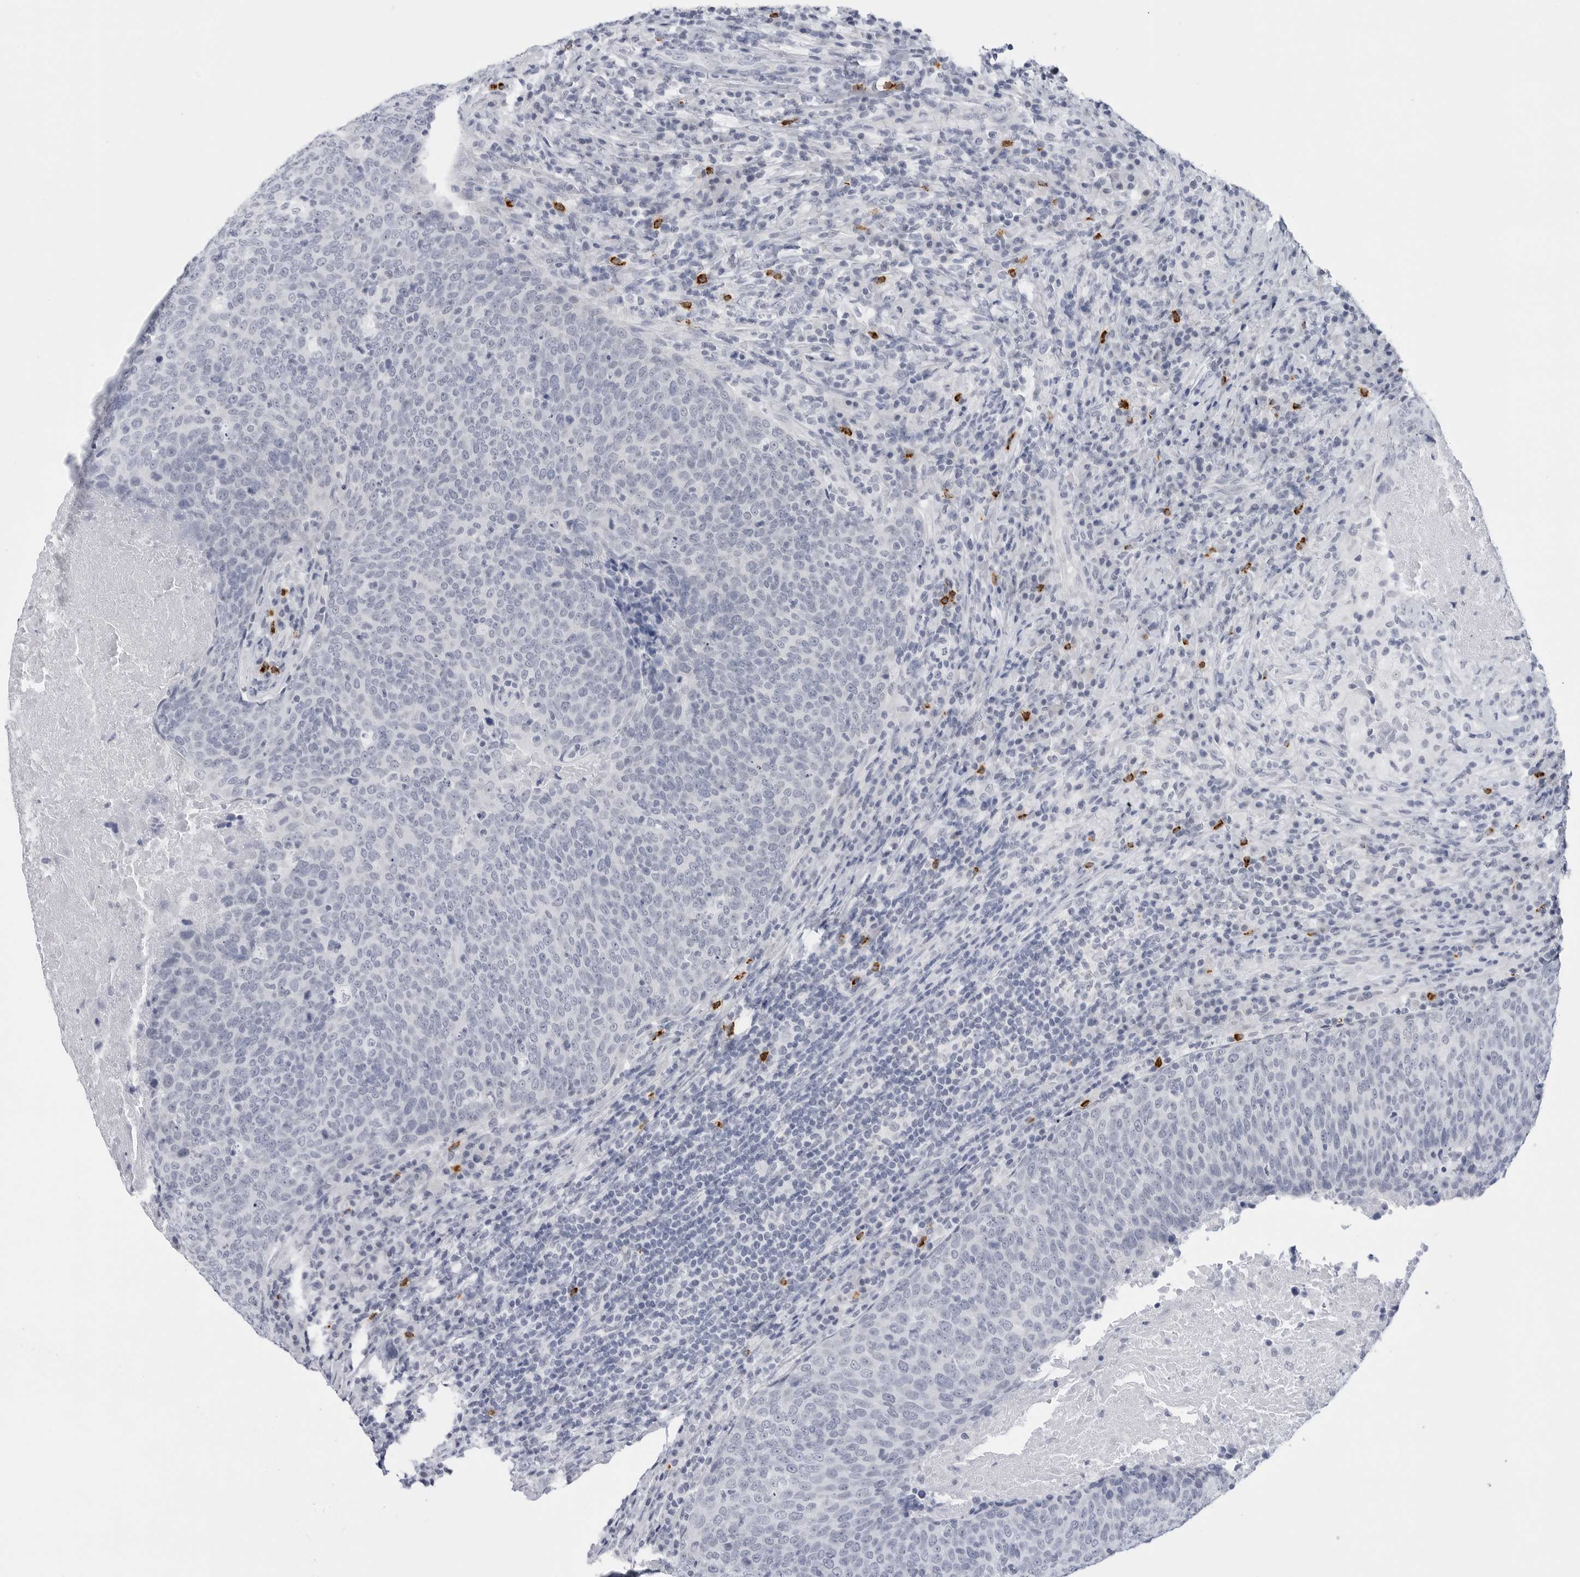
{"staining": {"intensity": "negative", "quantity": "none", "location": "none"}, "tissue": "head and neck cancer", "cell_type": "Tumor cells", "image_type": "cancer", "snomed": [{"axis": "morphology", "description": "Squamous cell carcinoma, NOS"}, {"axis": "morphology", "description": "Squamous cell carcinoma, metastatic, NOS"}, {"axis": "topography", "description": "Lymph node"}, {"axis": "topography", "description": "Head-Neck"}], "caption": "Immunohistochemistry (IHC) image of human head and neck cancer (metastatic squamous cell carcinoma) stained for a protein (brown), which demonstrates no positivity in tumor cells.", "gene": "HSPB7", "patient": {"sex": "male", "age": 62}}